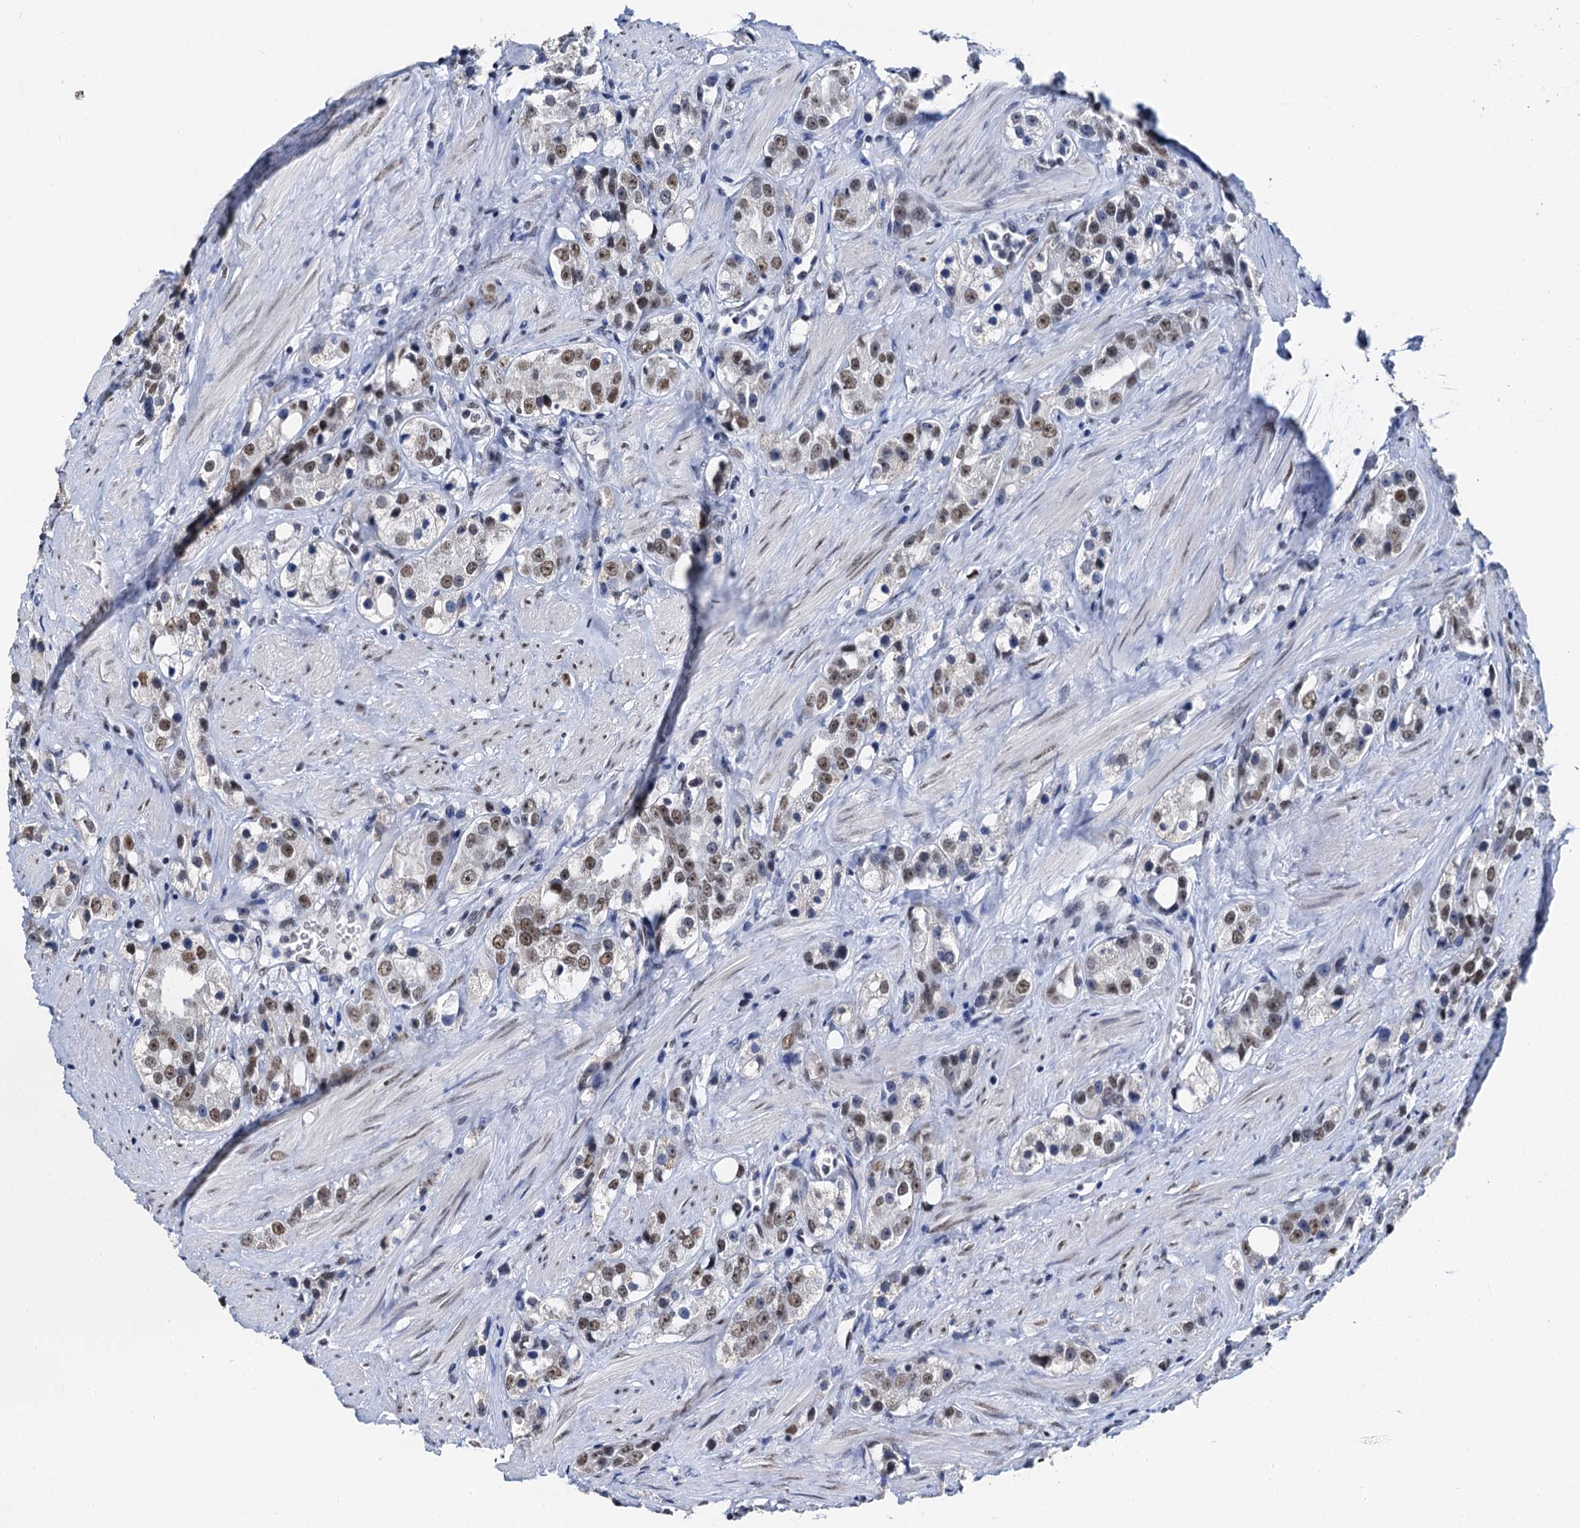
{"staining": {"intensity": "weak", "quantity": ">75%", "location": "nuclear"}, "tissue": "prostate cancer", "cell_type": "Tumor cells", "image_type": "cancer", "snomed": [{"axis": "morphology", "description": "Adenocarcinoma, NOS"}, {"axis": "topography", "description": "Prostate"}], "caption": "Immunohistochemistry (IHC) (DAB (3,3'-diaminobenzidine)) staining of human prostate cancer (adenocarcinoma) shows weak nuclear protein positivity in about >75% of tumor cells.", "gene": "SLTM", "patient": {"sex": "male", "age": 79}}